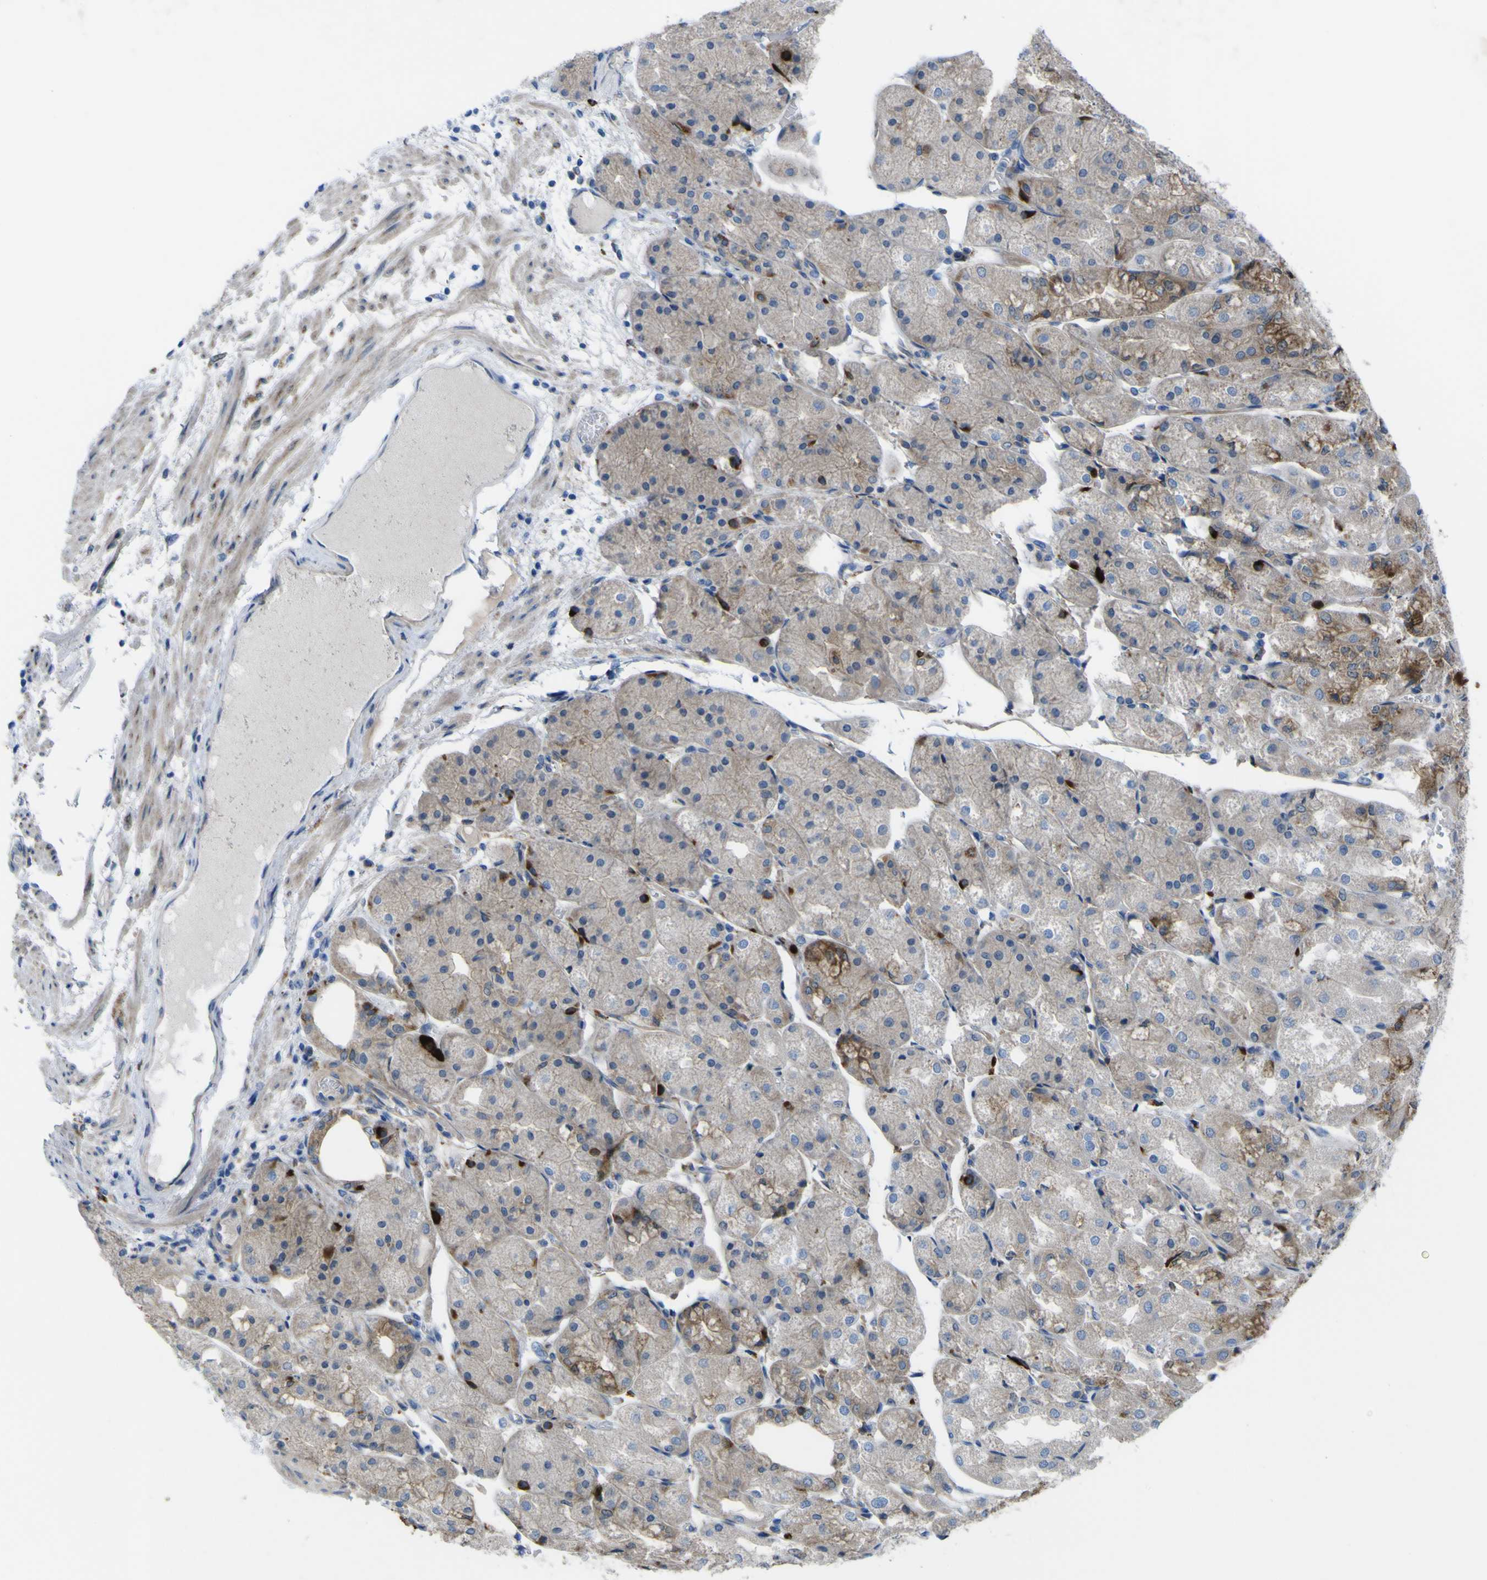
{"staining": {"intensity": "strong", "quantity": "25%-75%", "location": "cytoplasmic/membranous"}, "tissue": "stomach", "cell_type": "Glandular cells", "image_type": "normal", "snomed": [{"axis": "morphology", "description": "Normal tissue, NOS"}, {"axis": "topography", "description": "Stomach, upper"}], "caption": "Immunohistochemical staining of benign human stomach shows high levels of strong cytoplasmic/membranous expression in approximately 25%-75% of glandular cells. The staining was performed using DAB to visualize the protein expression in brown, while the nuclei were stained in blue with hematoxylin (Magnification: 20x).", "gene": "CST3", "patient": {"sex": "male", "age": 72}}